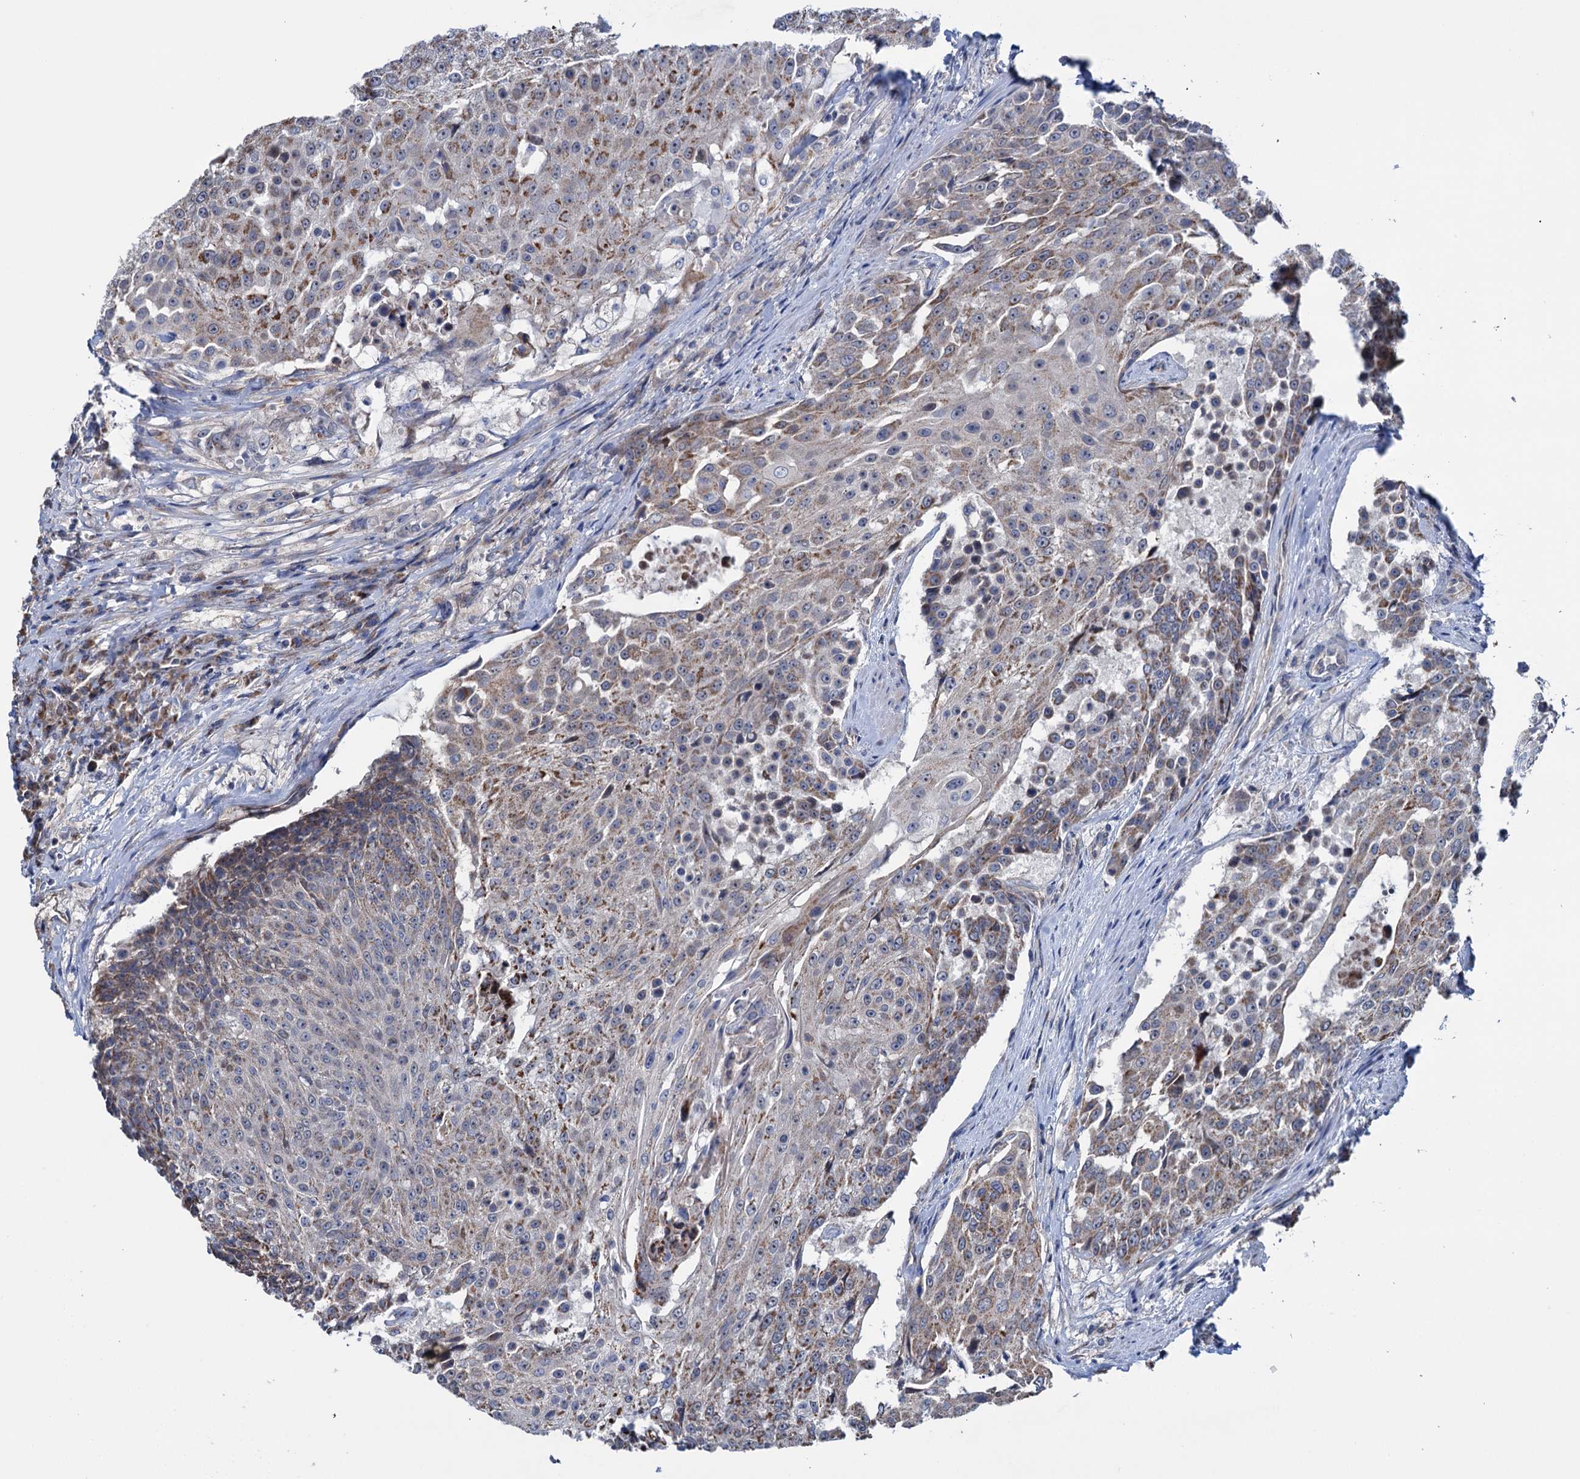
{"staining": {"intensity": "moderate", "quantity": ">75%", "location": "cytoplasmic/membranous"}, "tissue": "urothelial cancer", "cell_type": "Tumor cells", "image_type": "cancer", "snomed": [{"axis": "morphology", "description": "Urothelial carcinoma, High grade"}, {"axis": "topography", "description": "Urinary bladder"}], "caption": "Moderate cytoplasmic/membranous expression is appreciated in about >75% of tumor cells in high-grade urothelial carcinoma.", "gene": "EYA4", "patient": {"sex": "female", "age": 63}}